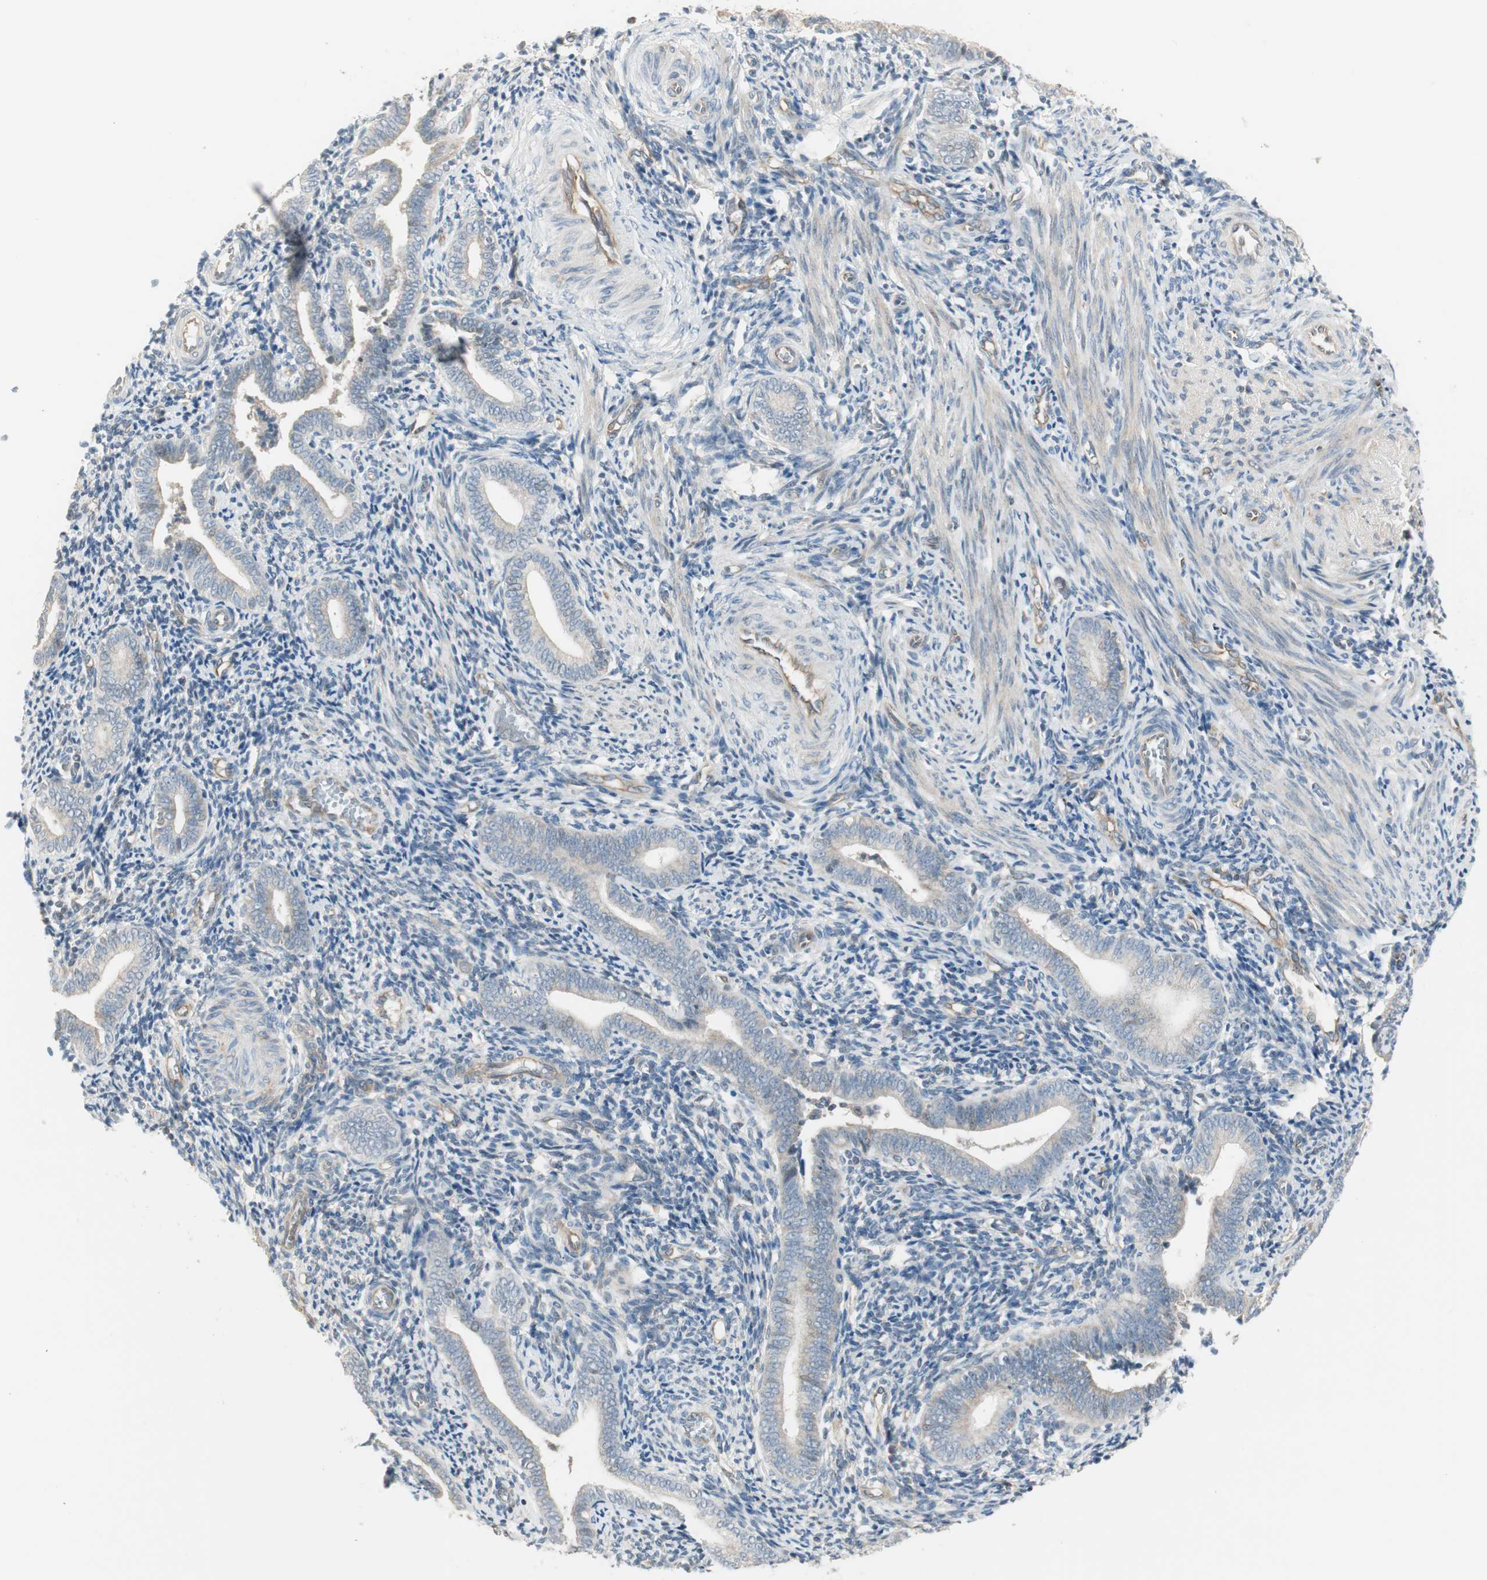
{"staining": {"intensity": "weak", "quantity": "<25%", "location": "cytoplasmic/membranous"}, "tissue": "endometrium", "cell_type": "Cells in endometrial stroma", "image_type": "normal", "snomed": [{"axis": "morphology", "description": "Normal tissue, NOS"}, {"axis": "topography", "description": "Uterus"}, {"axis": "topography", "description": "Endometrium"}], "caption": "Cells in endometrial stroma show no significant protein staining in benign endometrium.", "gene": "STON1", "patient": {"sex": "female", "age": 33}}